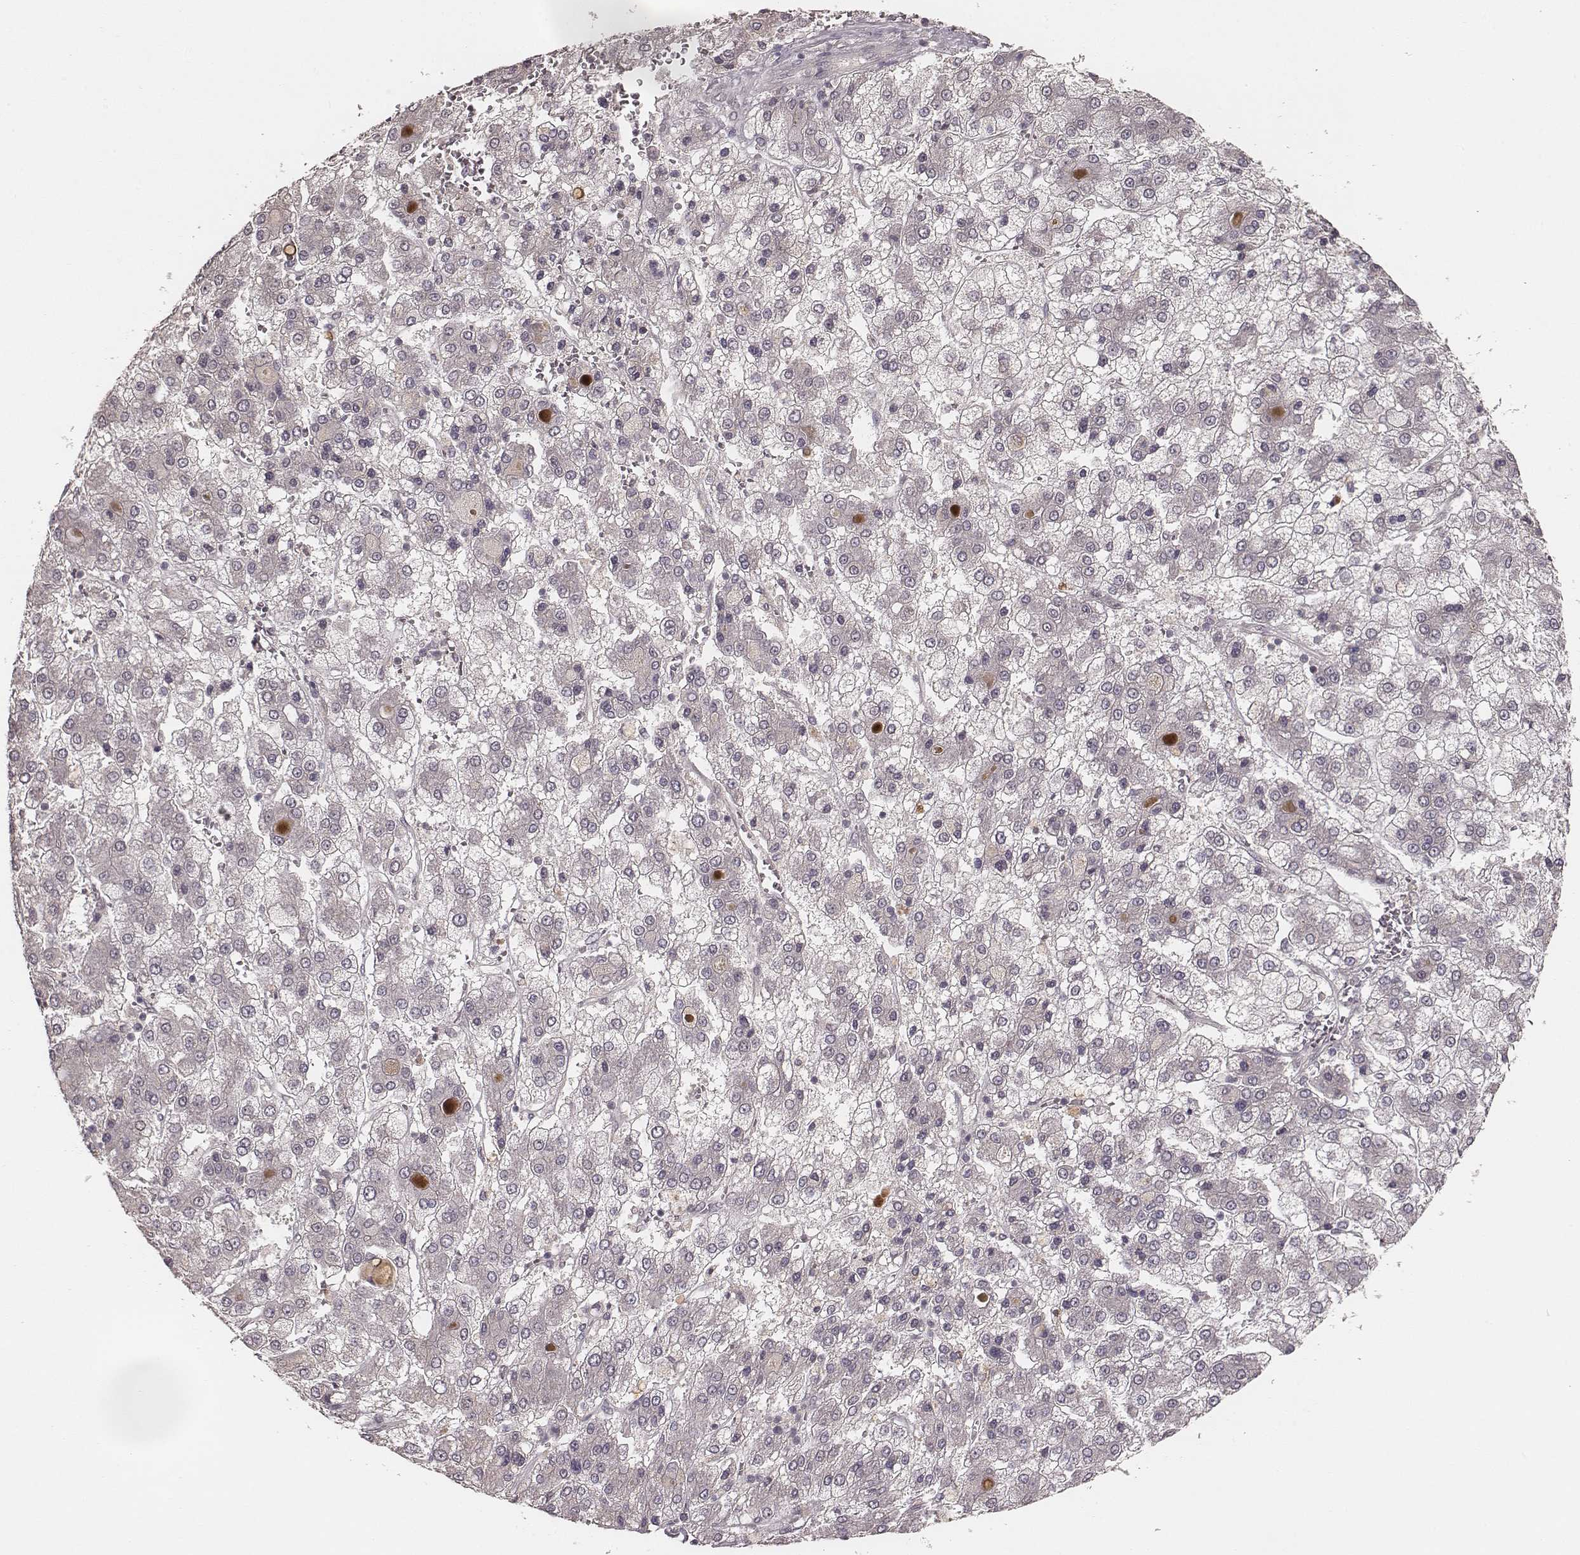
{"staining": {"intensity": "negative", "quantity": "none", "location": "none"}, "tissue": "liver cancer", "cell_type": "Tumor cells", "image_type": "cancer", "snomed": [{"axis": "morphology", "description": "Carcinoma, Hepatocellular, NOS"}, {"axis": "topography", "description": "Liver"}], "caption": "Photomicrograph shows no significant protein positivity in tumor cells of hepatocellular carcinoma (liver).", "gene": "LY6K", "patient": {"sex": "male", "age": 73}}